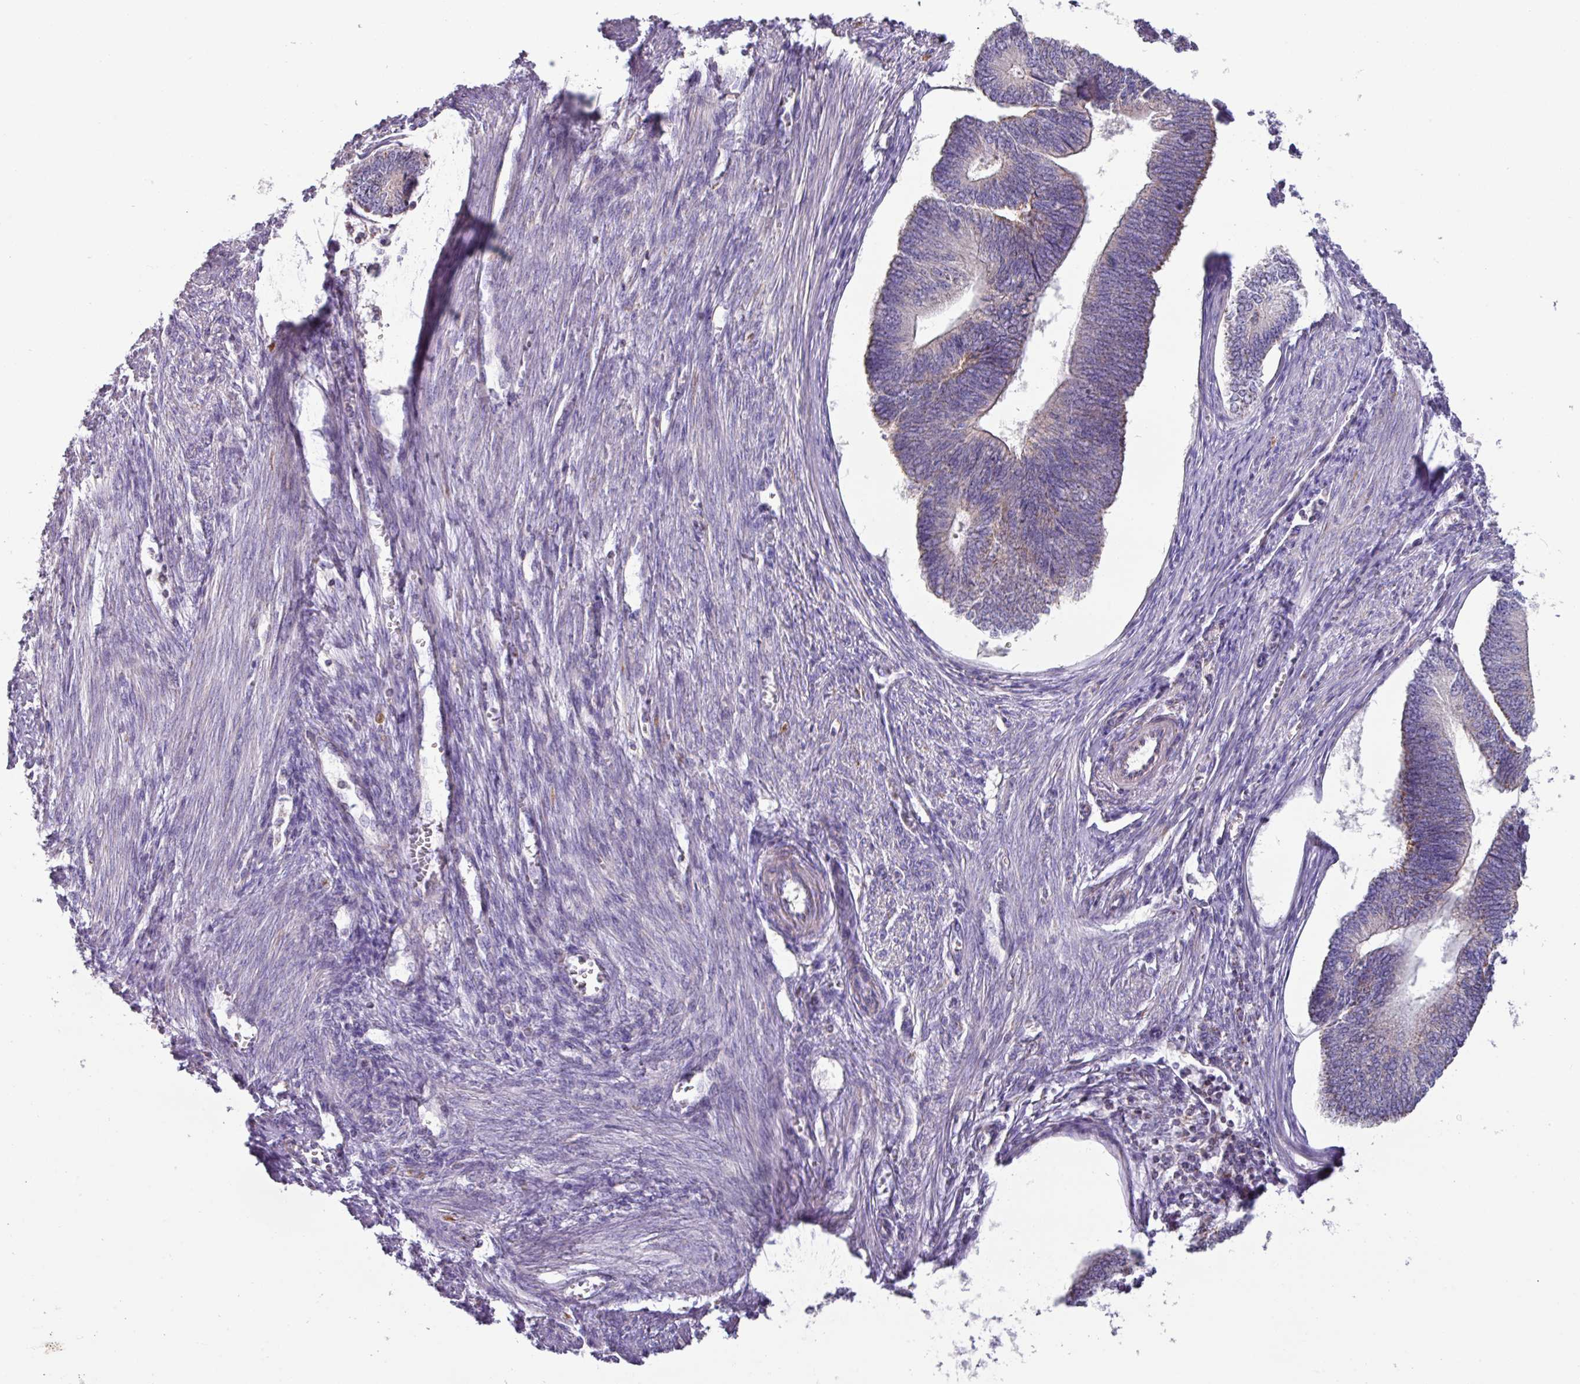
{"staining": {"intensity": "weak", "quantity": "<25%", "location": "cytoplasmic/membranous"}, "tissue": "endometrial cancer", "cell_type": "Tumor cells", "image_type": "cancer", "snomed": [{"axis": "morphology", "description": "Adenocarcinoma, NOS"}, {"axis": "topography", "description": "Endometrium"}], "caption": "An image of human endometrial adenocarcinoma is negative for staining in tumor cells.", "gene": "MT-ND4", "patient": {"sex": "female", "age": 68}}